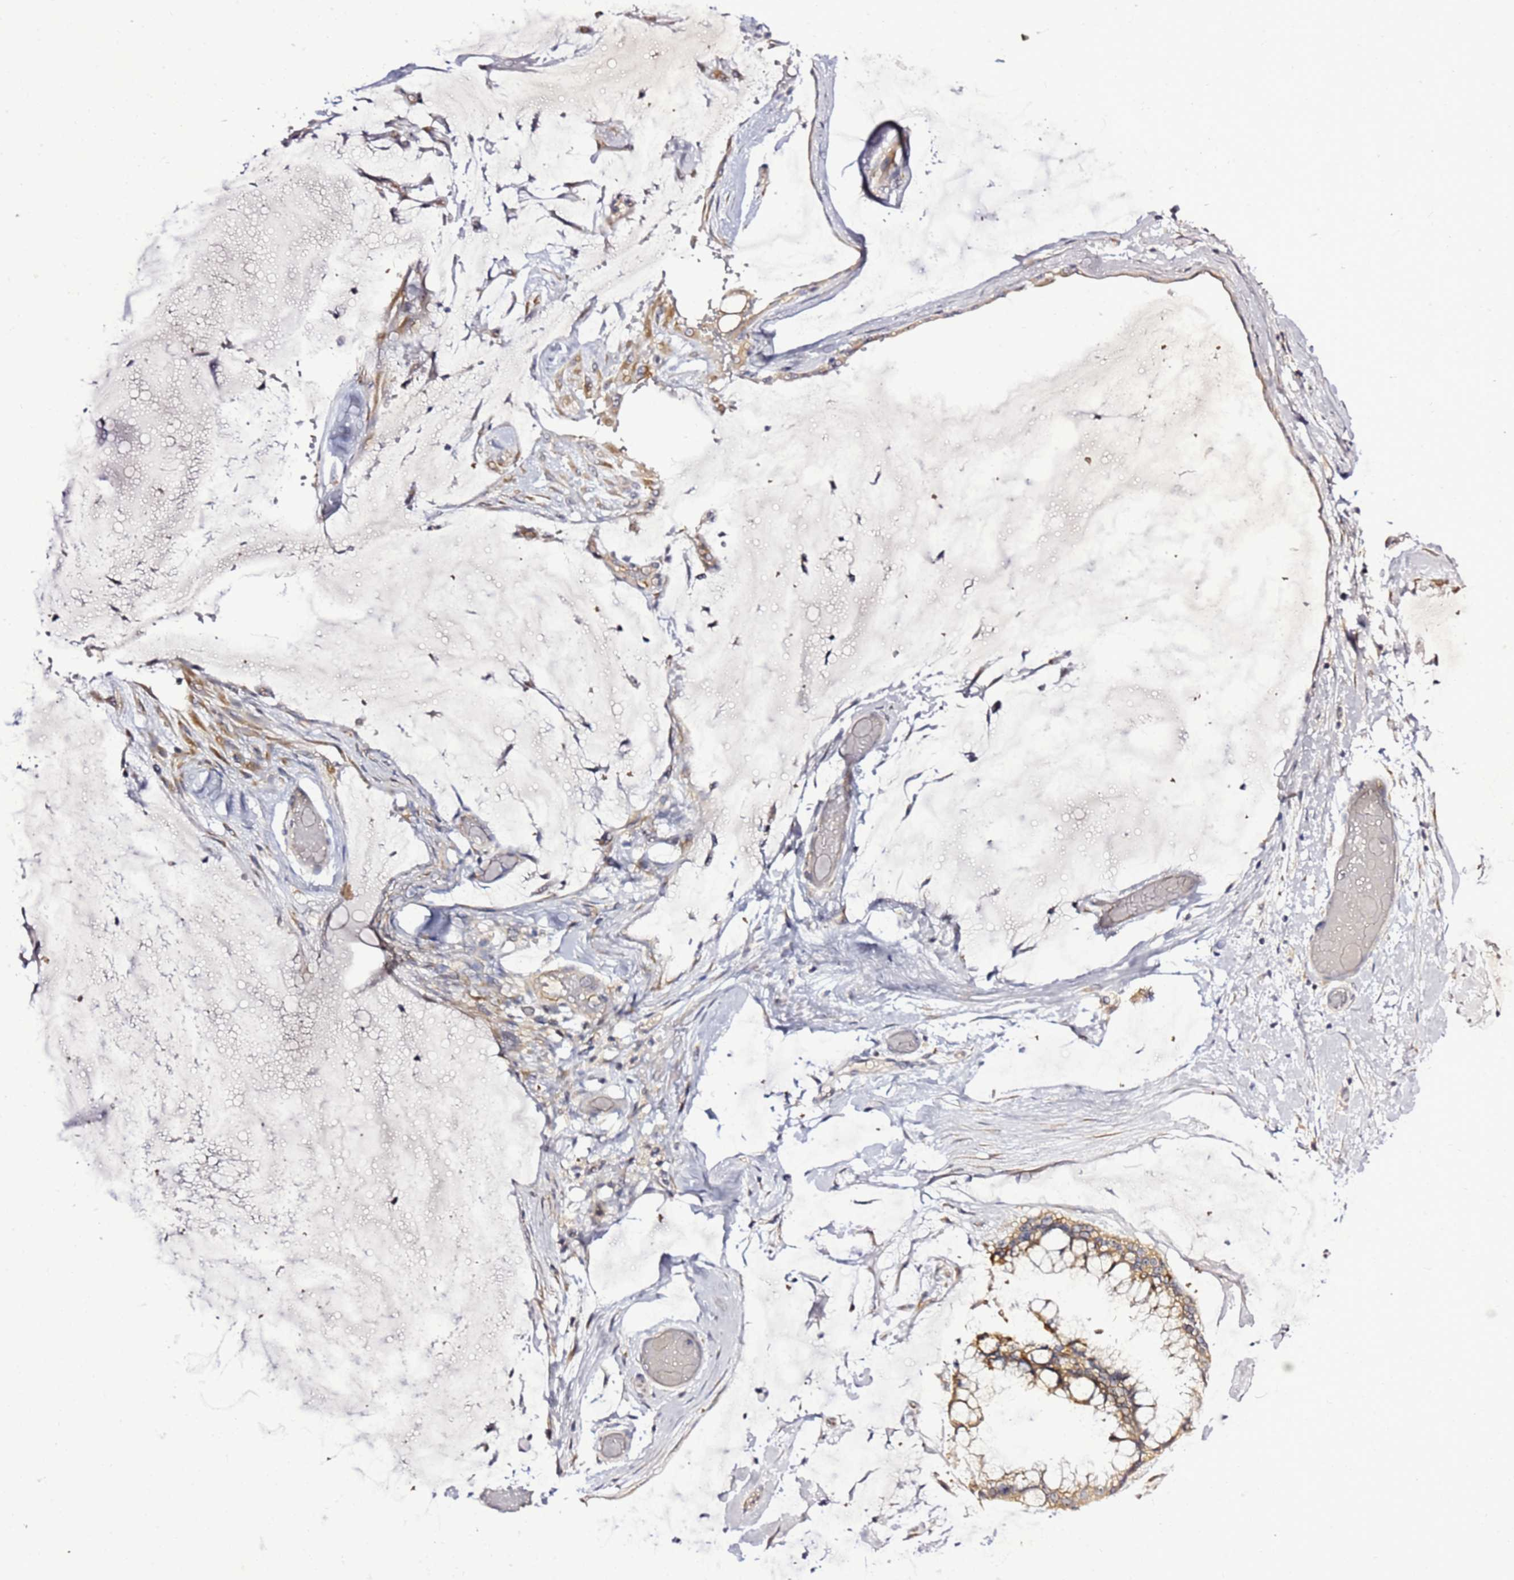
{"staining": {"intensity": "moderate", "quantity": ">75%", "location": "cytoplasmic/membranous"}, "tissue": "ovarian cancer", "cell_type": "Tumor cells", "image_type": "cancer", "snomed": [{"axis": "morphology", "description": "Cystadenocarcinoma, mucinous, NOS"}, {"axis": "topography", "description": "Ovary"}], "caption": "An image of ovarian cancer (mucinous cystadenocarcinoma) stained for a protein reveals moderate cytoplasmic/membranous brown staining in tumor cells. Ihc stains the protein of interest in brown and the nuclei are stained blue.", "gene": "NOL8", "patient": {"sex": "female", "age": 39}}